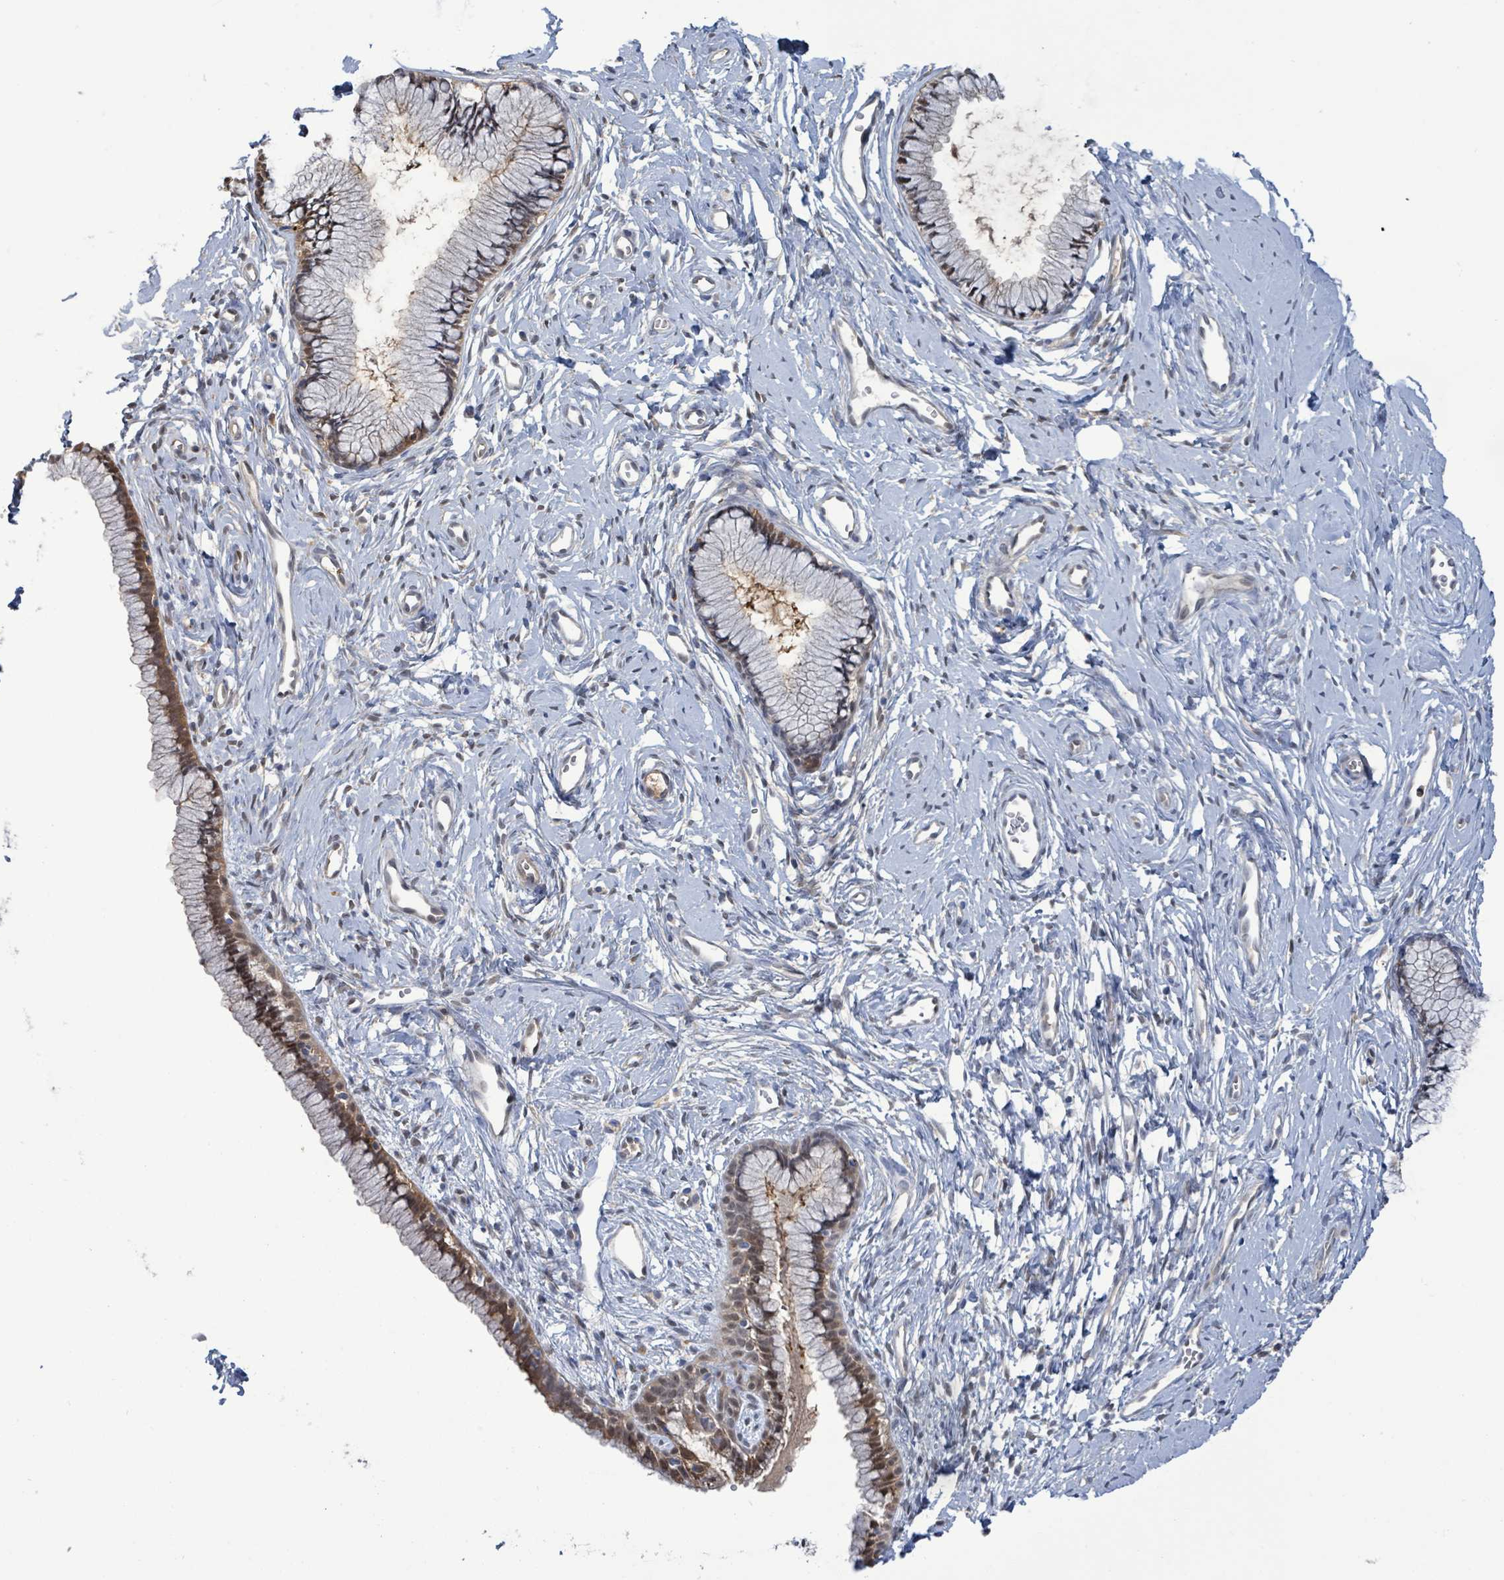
{"staining": {"intensity": "moderate", "quantity": ">75%", "location": "cytoplasmic/membranous,nuclear"}, "tissue": "cervix", "cell_type": "Glandular cells", "image_type": "normal", "snomed": [{"axis": "morphology", "description": "Normal tissue, NOS"}, {"axis": "topography", "description": "Cervix"}], "caption": "Immunohistochemistry photomicrograph of normal cervix stained for a protein (brown), which exhibits medium levels of moderate cytoplasmic/membranous,nuclear staining in about >75% of glandular cells.", "gene": "PGAM1", "patient": {"sex": "female", "age": 40}}